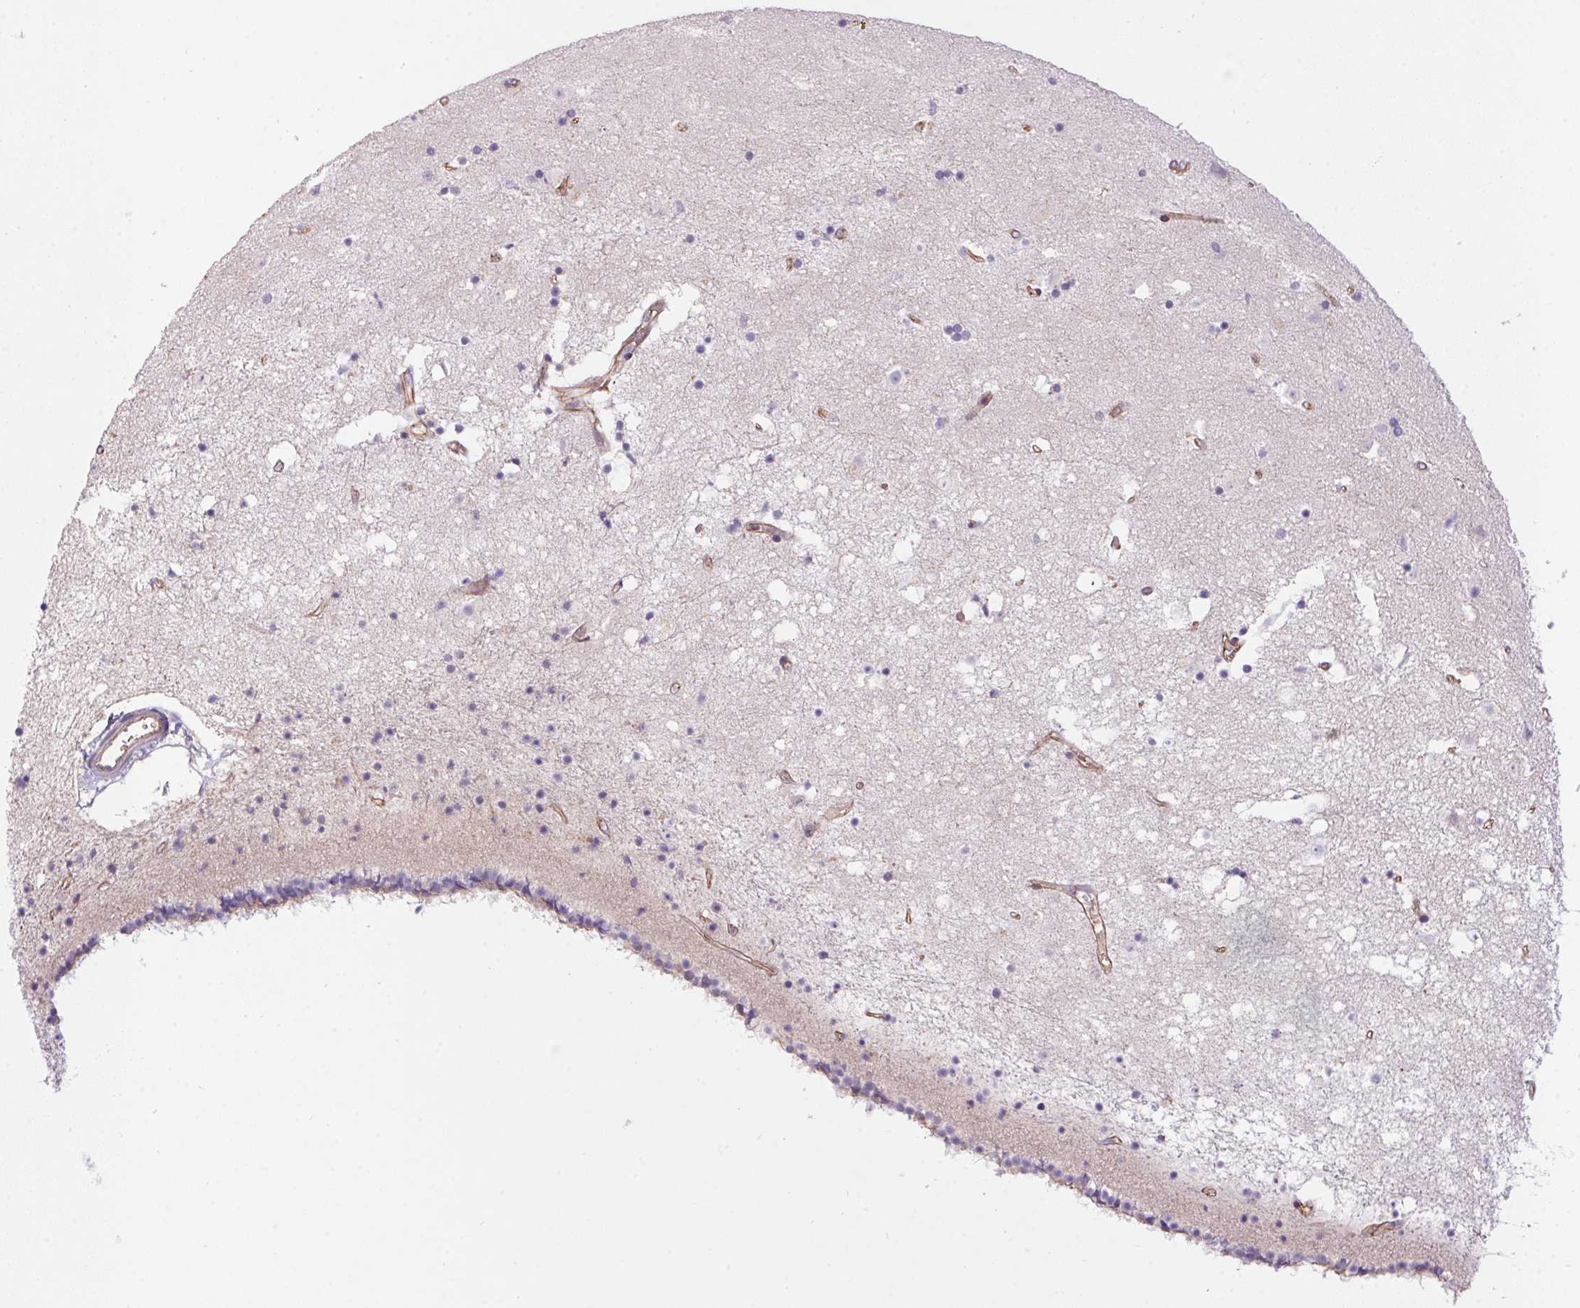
{"staining": {"intensity": "negative", "quantity": "none", "location": "none"}, "tissue": "caudate", "cell_type": "Glial cells", "image_type": "normal", "snomed": [{"axis": "morphology", "description": "Normal tissue, NOS"}, {"axis": "topography", "description": "Lateral ventricle wall"}], "caption": "A micrograph of human caudate is negative for staining in glial cells. (DAB (3,3'-diaminobenzidine) immunohistochemistry (IHC) with hematoxylin counter stain).", "gene": "APOC4", "patient": {"sex": "female", "age": 71}}